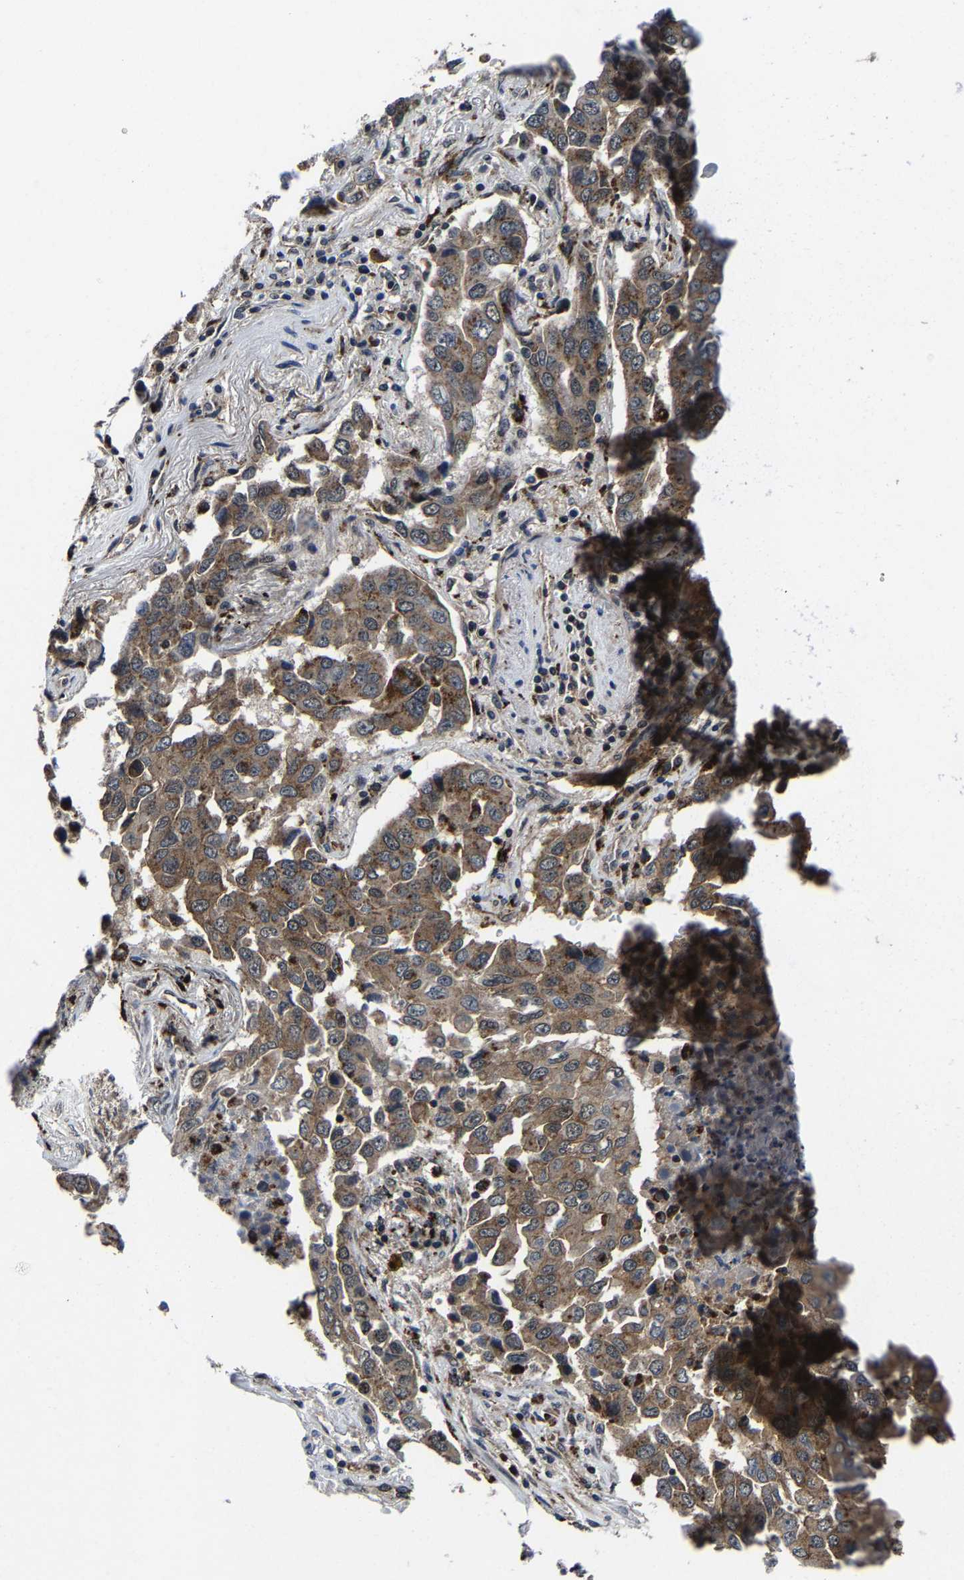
{"staining": {"intensity": "weak", "quantity": ">75%", "location": "cytoplasmic/membranous"}, "tissue": "lung cancer", "cell_type": "Tumor cells", "image_type": "cancer", "snomed": [{"axis": "morphology", "description": "Adenocarcinoma, NOS"}, {"axis": "topography", "description": "Lung"}], "caption": "About >75% of tumor cells in human lung cancer (adenocarcinoma) display weak cytoplasmic/membranous protein staining as visualized by brown immunohistochemical staining.", "gene": "ZCCHC7", "patient": {"sex": "female", "age": 65}}